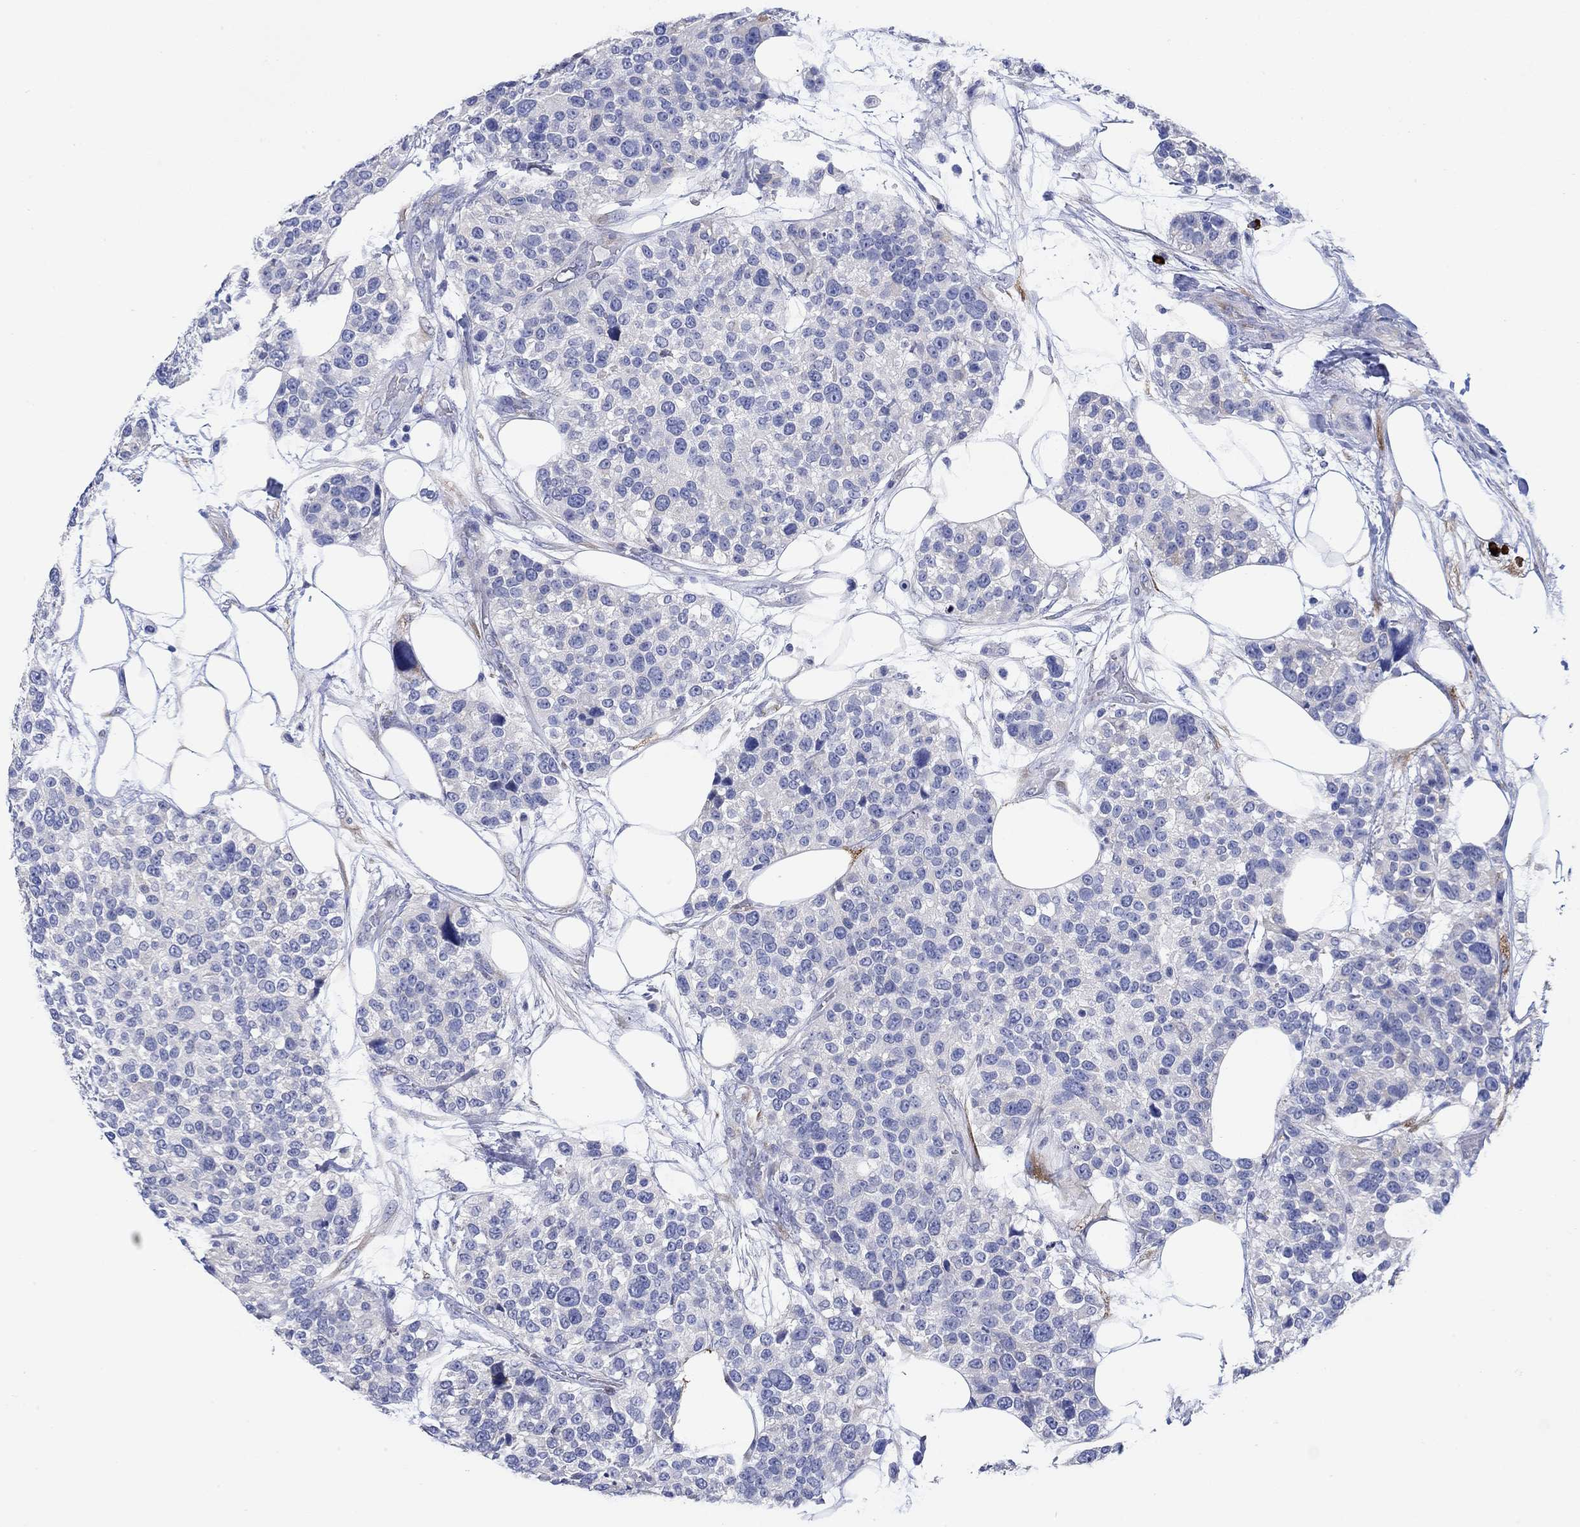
{"staining": {"intensity": "negative", "quantity": "none", "location": "none"}, "tissue": "urothelial cancer", "cell_type": "Tumor cells", "image_type": "cancer", "snomed": [{"axis": "morphology", "description": "Urothelial carcinoma, High grade"}, {"axis": "topography", "description": "Urinary bladder"}], "caption": "Image shows no significant protein staining in tumor cells of urothelial cancer.", "gene": "P2RY6", "patient": {"sex": "male", "age": 77}}